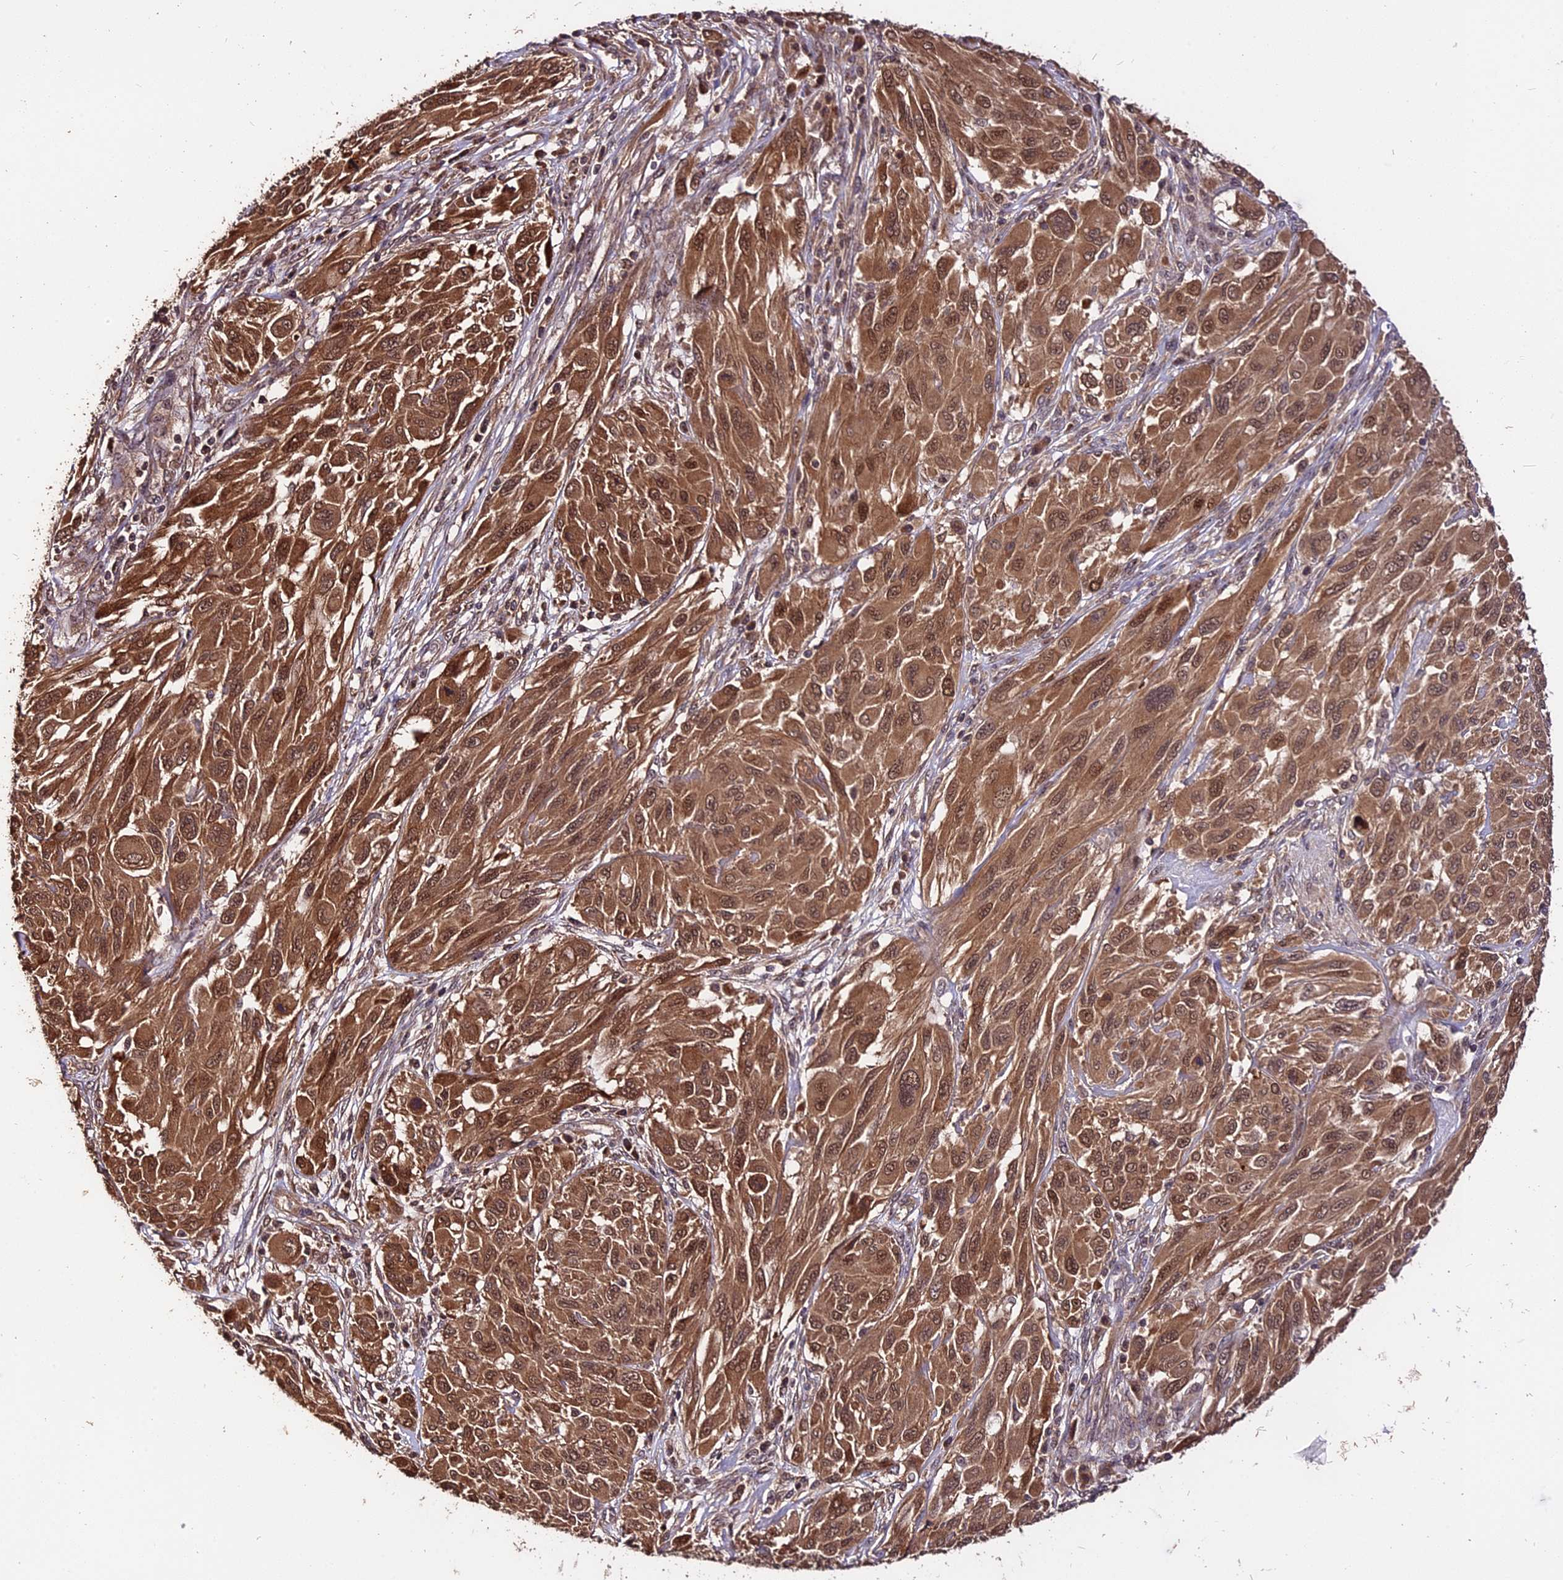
{"staining": {"intensity": "moderate", "quantity": ">75%", "location": "cytoplasmic/membranous,nuclear"}, "tissue": "melanoma", "cell_type": "Tumor cells", "image_type": "cancer", "snomed": [{"axis": "morphology", "description": "Malignant melanoma, NOS"}, {"axis": "topography", "description": "Skin"}], "caption": "The photomicrograph shows staining of malignant melanoma, revealing moderate cytoplasmic/membranous and nuclear protein positivity (brown color) within tumor cells. (brown staining indicates protein expression, while blue staining denotes nuclei).", "gene": "TRMT1", "patient": {"sex": "female", "age": 91}}